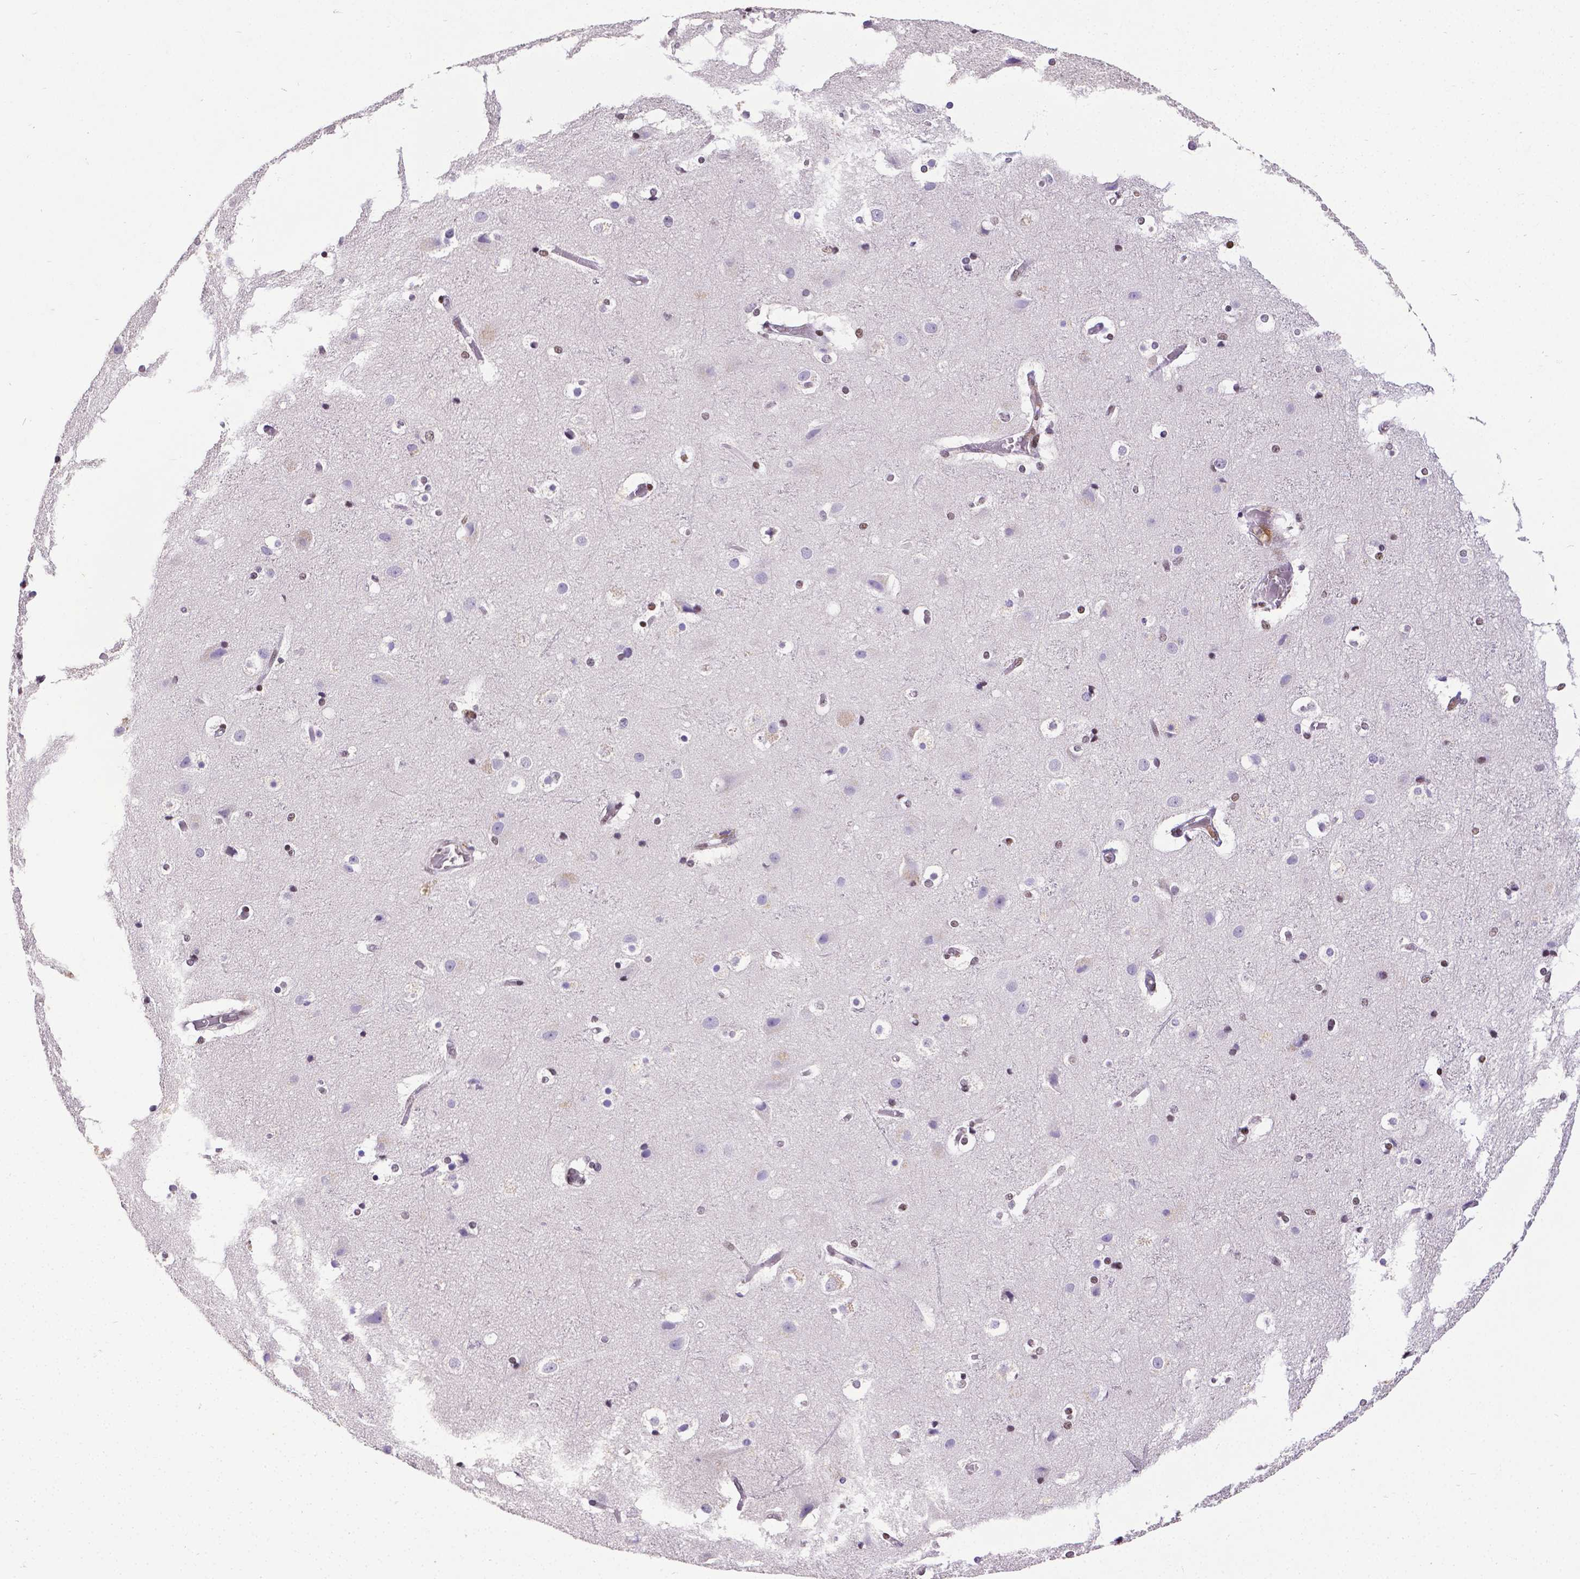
{"staining": {"intensity": "weak", "quantity": "<25%", "location": "nuclear"}, "tissue": "cerebral cortex", "cell_type": "Endothelial cells", "image_type": "normal", "snomed": [{"axis": "morphology", "description": "Normal tissue, NOS"}, {"axis": "topography", "description": "Cerebral cortex"}], "caption": "High power microscopy photomicrograph of an immunohistochemistry (IHC) photomicrograph of unremarkable cerebral cortex, revealing no significant staining in endothelial cells.", "gene": "REST", "patient": {"sex": "female", "age": 52}}